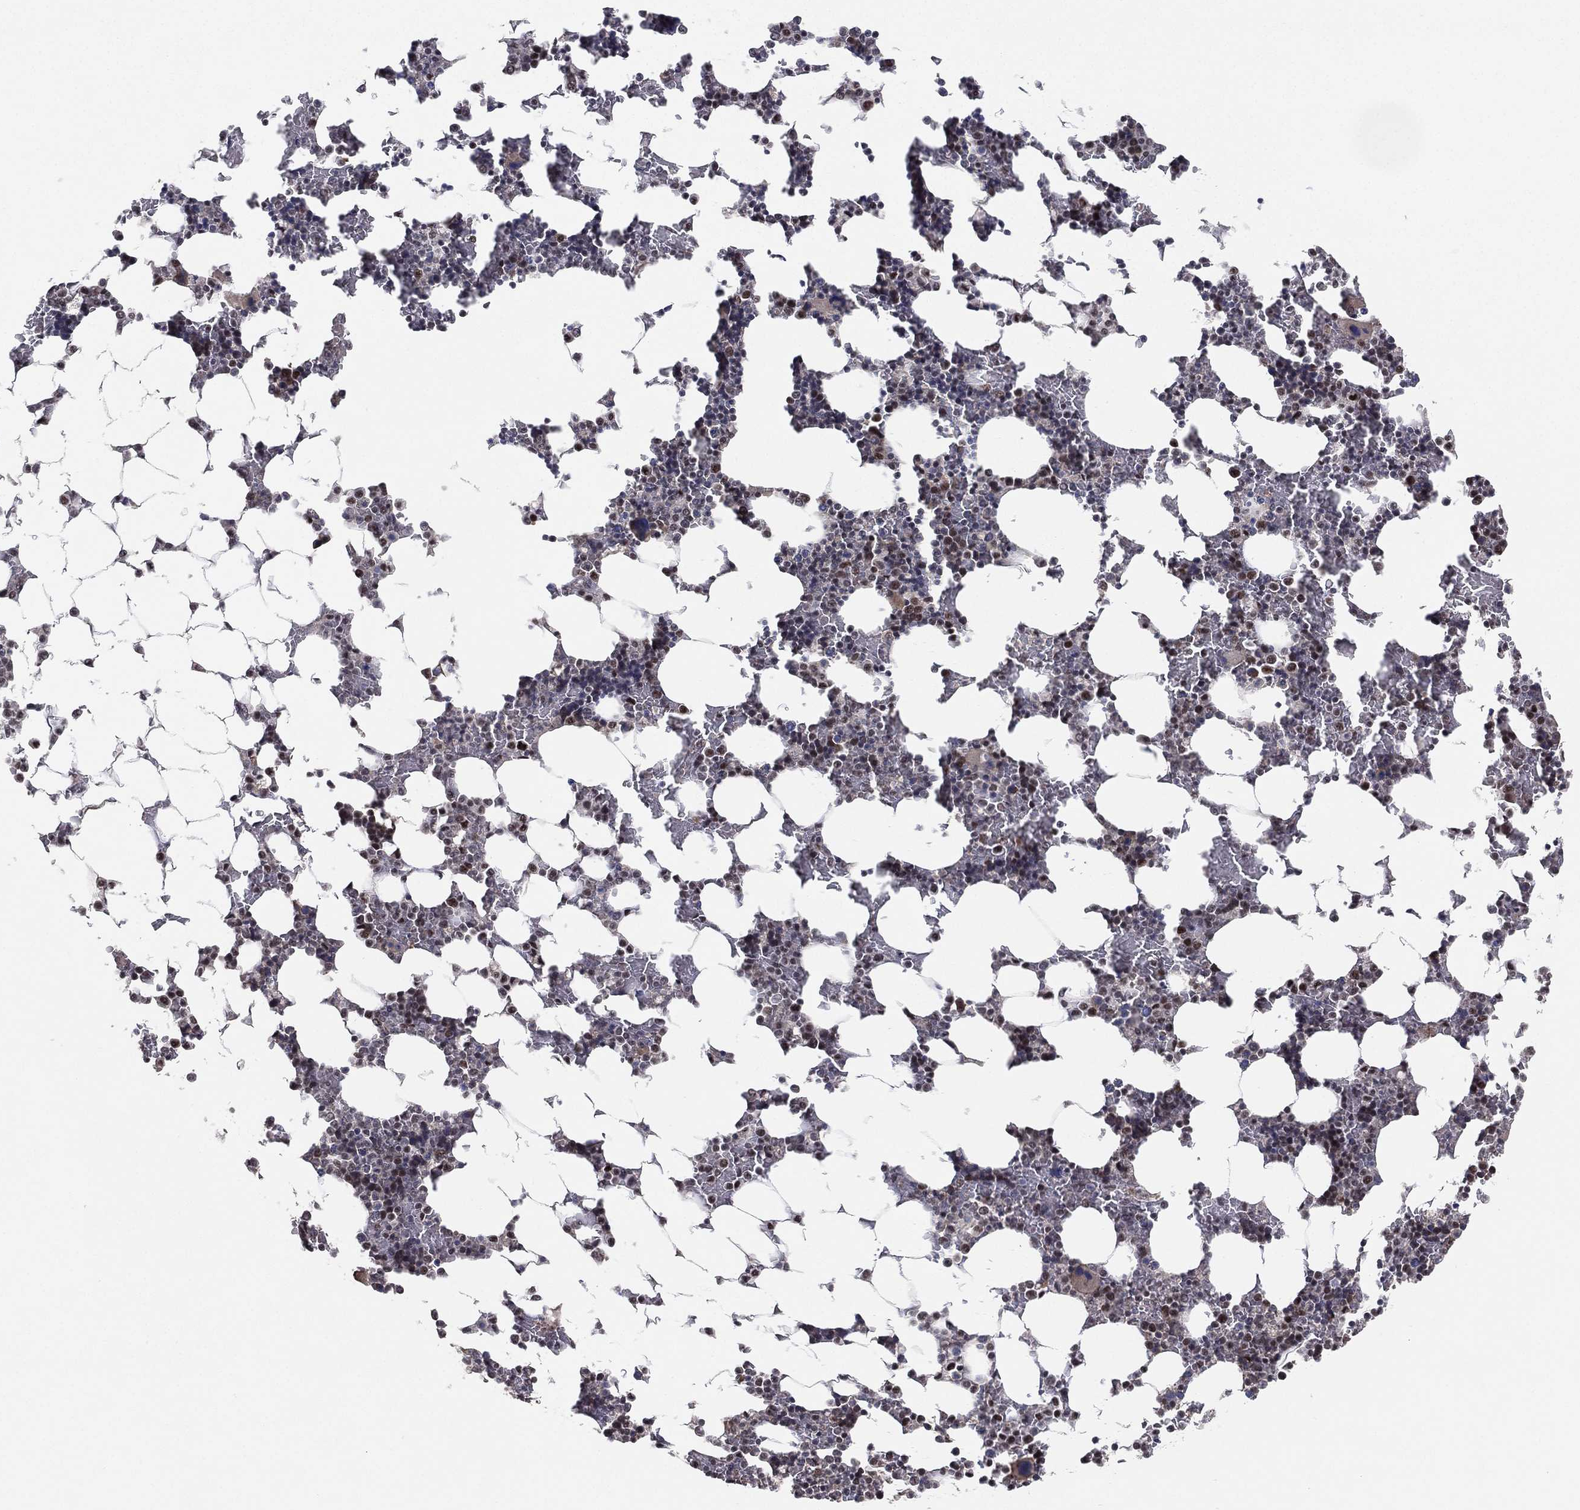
{"staining": {"intensity": "moderate", "quantity": "<25%", "location": "nuclear"}, "tissue": "bone marrow", "cell_type": "Hematopoietic cells", "image_type": "normal", "snomed": [{"axis": "morphology", "description": "Normal tissue, NOS"}, {"axis": "topography", "description": "Bone marrow"}], "caption": "IHC (DAB) staining of unremarkable human bone marrow shows moderate nuclear protein expression in approximately <25% of hematopoietic cells. (IHC, brightfield microscopy, high magnification).", "gene": "DGCR8", "patient": {"sex": "male", "age": 51}}